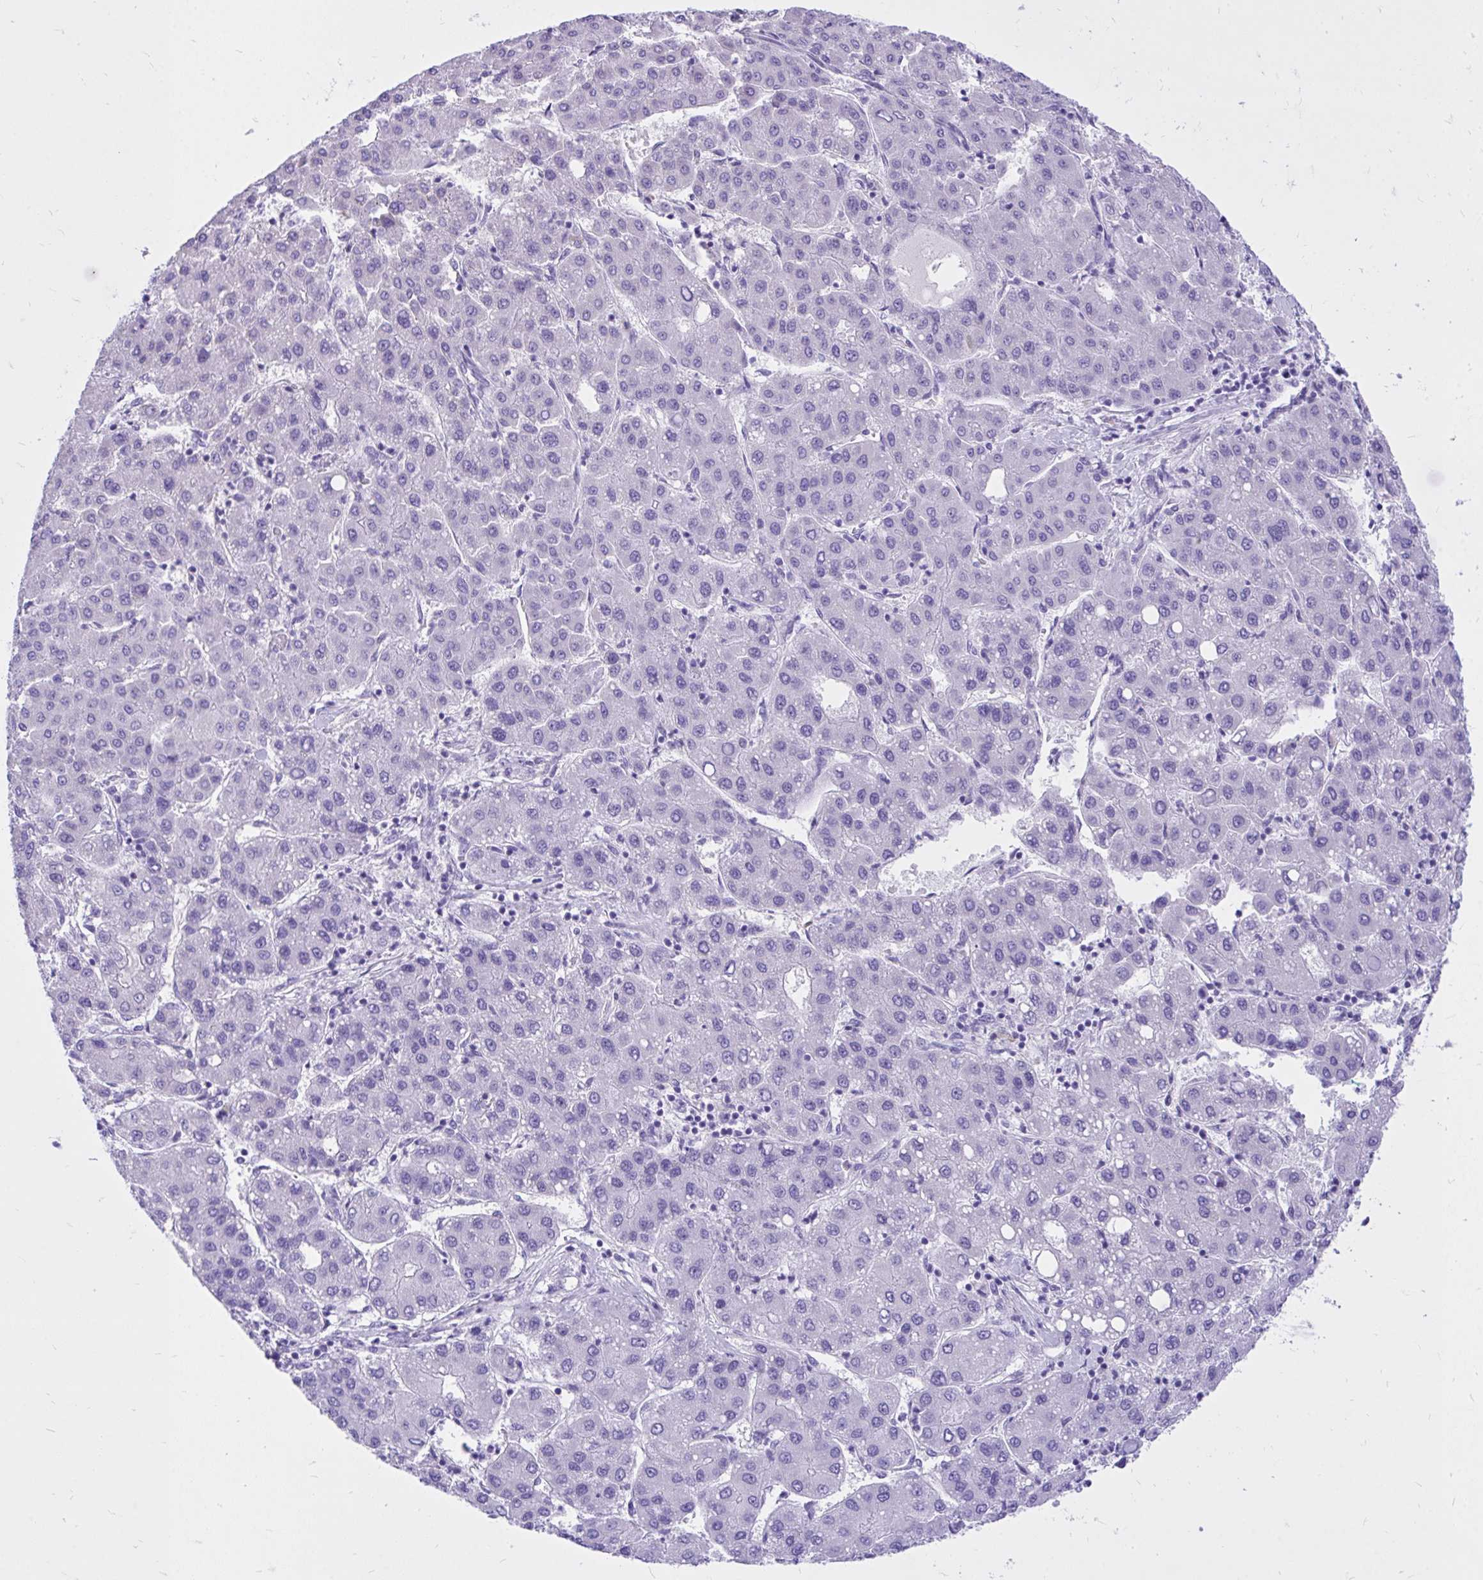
{"staining": {"intensity": "negative", "quantity": "none", "location": "none"}, "tissue": "liver cancer", "cell_type": "Tumor cells", "image_type": "cancer", "snomed": [{"axis": "morphology", "description": "Carcinoma, Hepatocellular, NOS"}, {"axis": "topography", "description": "Liver"}], "caption": "Tumor cells are negative for brown protein staining in liver cancer (hepatocellular carcinoma).", "gene": "MON1A", "patient": {"sex": "male", "age": 65}}